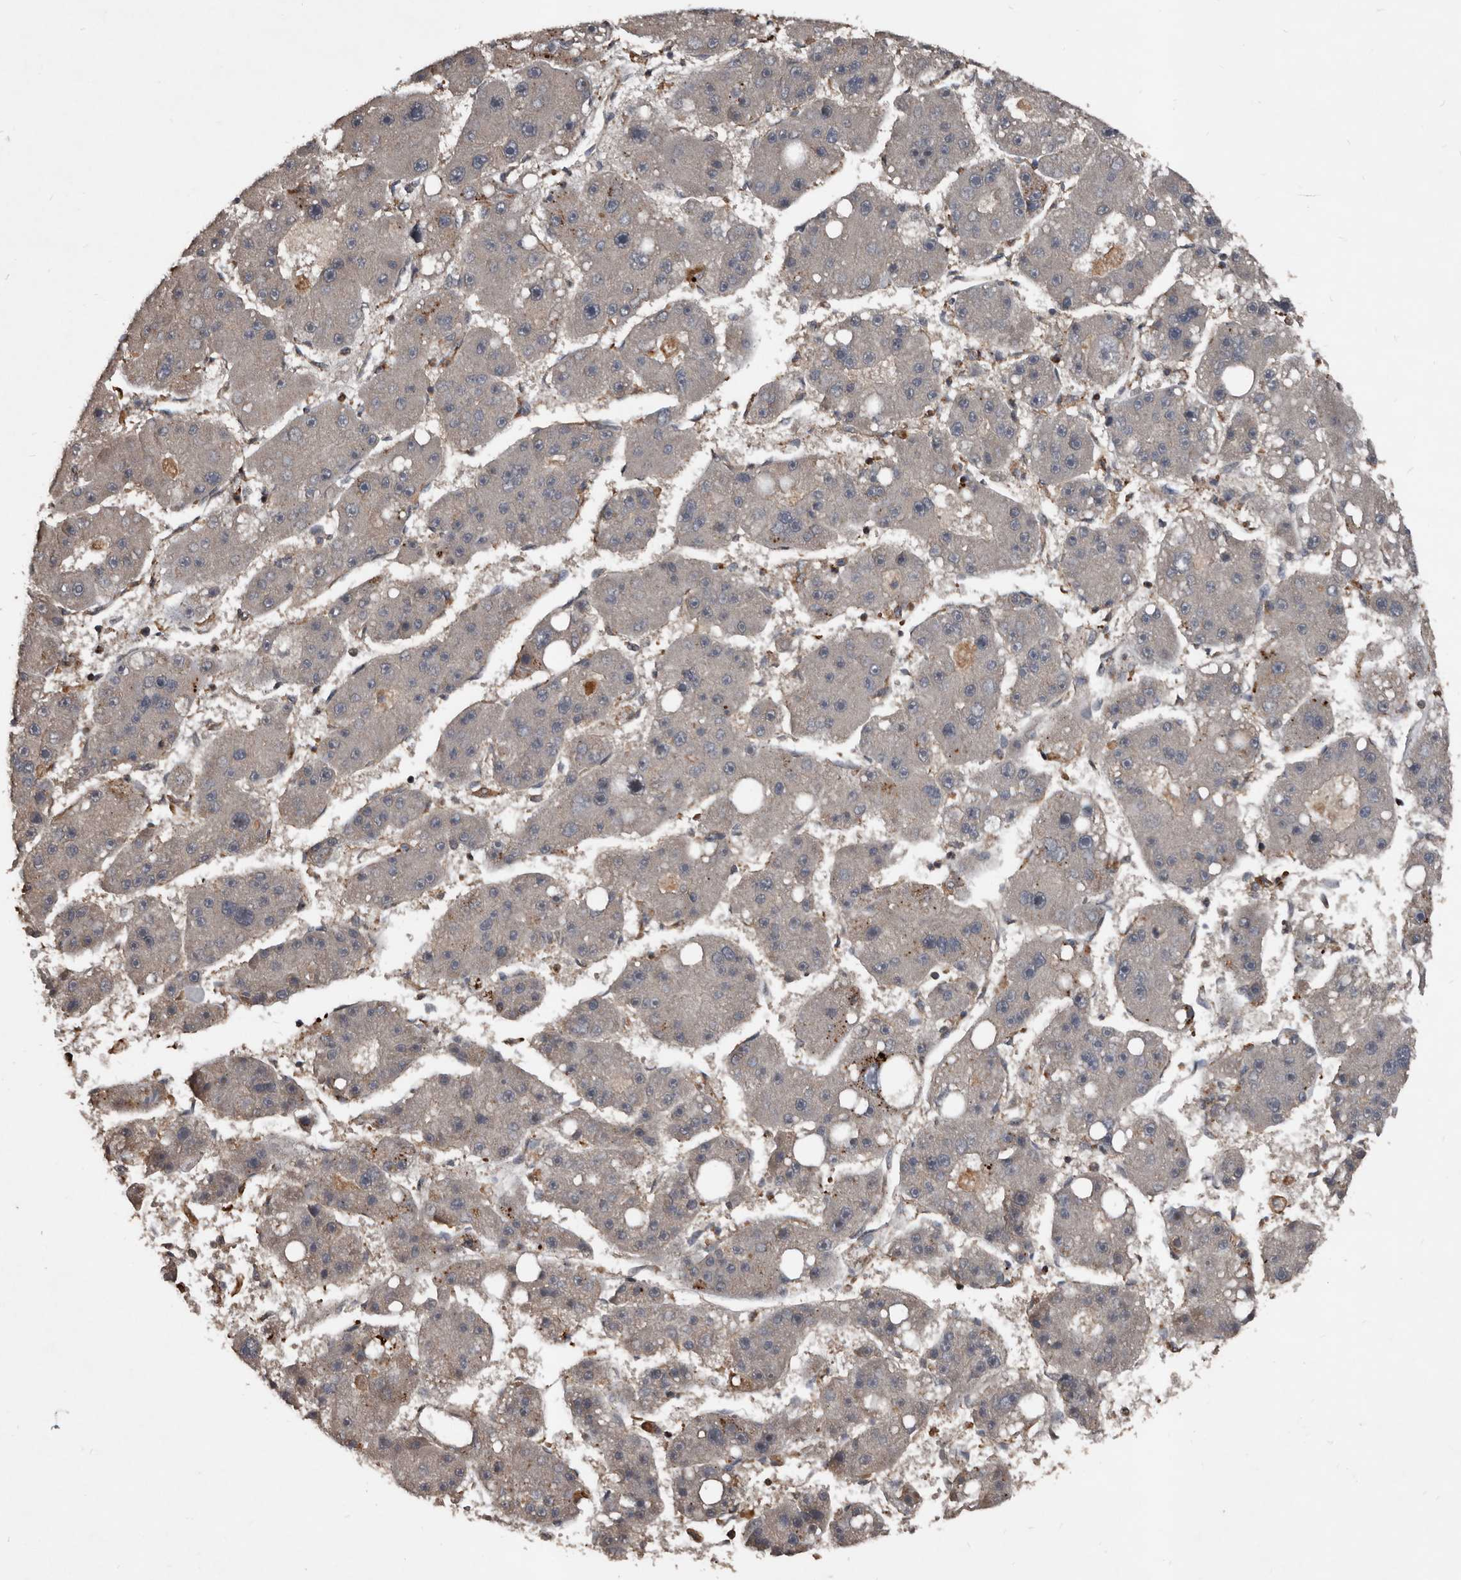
{"staining": {"intensity": "negative", "quantity": "none", "location": "none"}, "tissue": "liver cancer", "cell_type": "Tumor cells", "image_type": "cancer", "snomed": [{"axis": "morphology", "description": "Carcinoma, Hepatocellular, NOS"}, {"axis": "topography", "description": "Liver"}], "caption": "An image of human liver hepatocellular carcinoma is negative for staining in tumor cells.", "gene": "GREB1", "patient": {"sex": "female", "age": 61}}